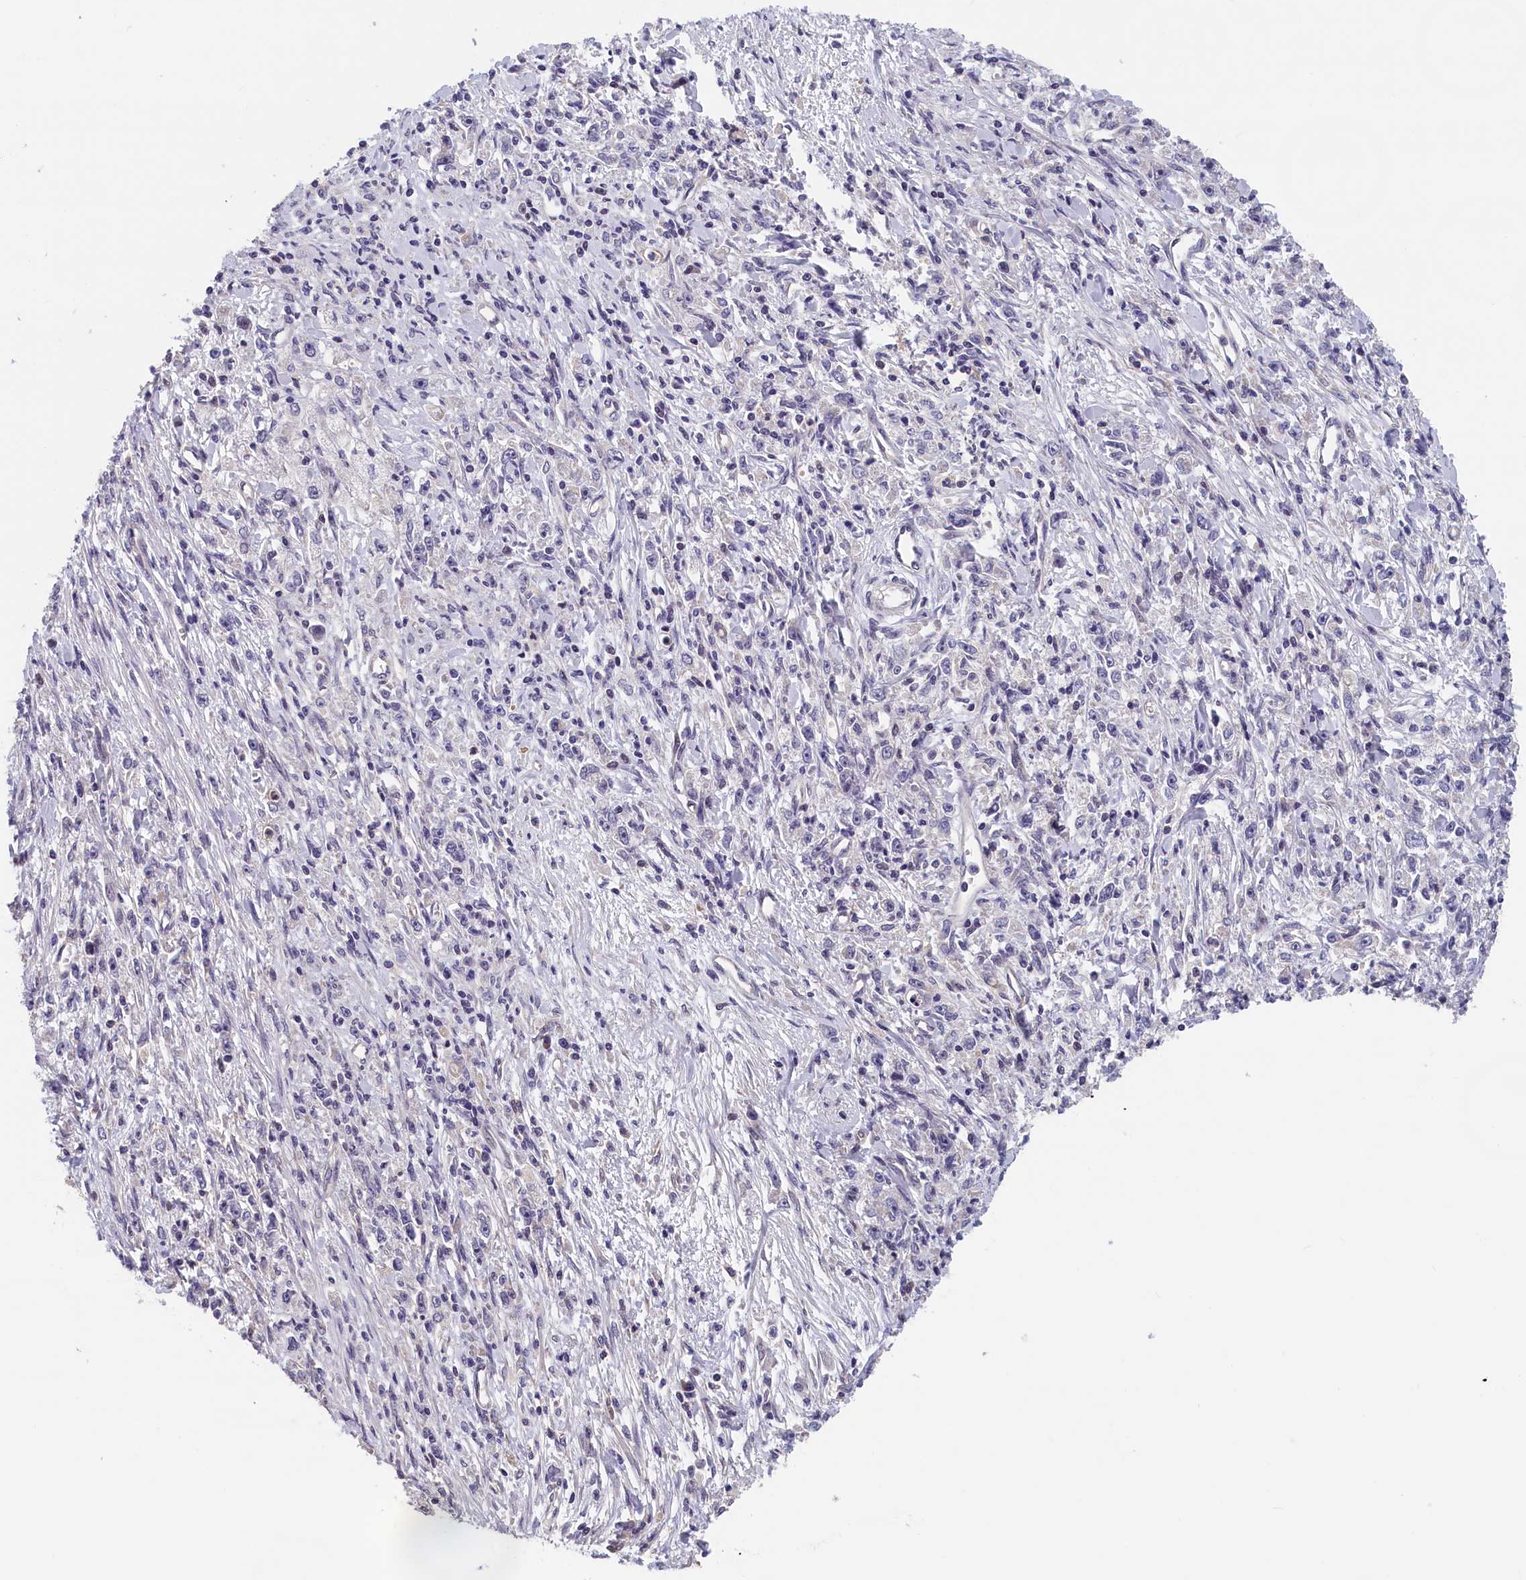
{"staining": {"intensity": "negative", "quantity": "none", "location": "none"}, "tissue": "stomach cancer", "cell_type": "Tumor cells", "image_type": "cancer", "snomed": [{"axis": "morphology", "description": "Adenocarcinoma, NOS"}, {"axis": "topography", "description": "Stomach"}], "caption": "Protein analysis of stomach cancer (adenocarcinoma) demonstrates no significant positivity in tumor cells.", "gene": "TMEM116", "patient": {"sex": "female", "age": 59}}